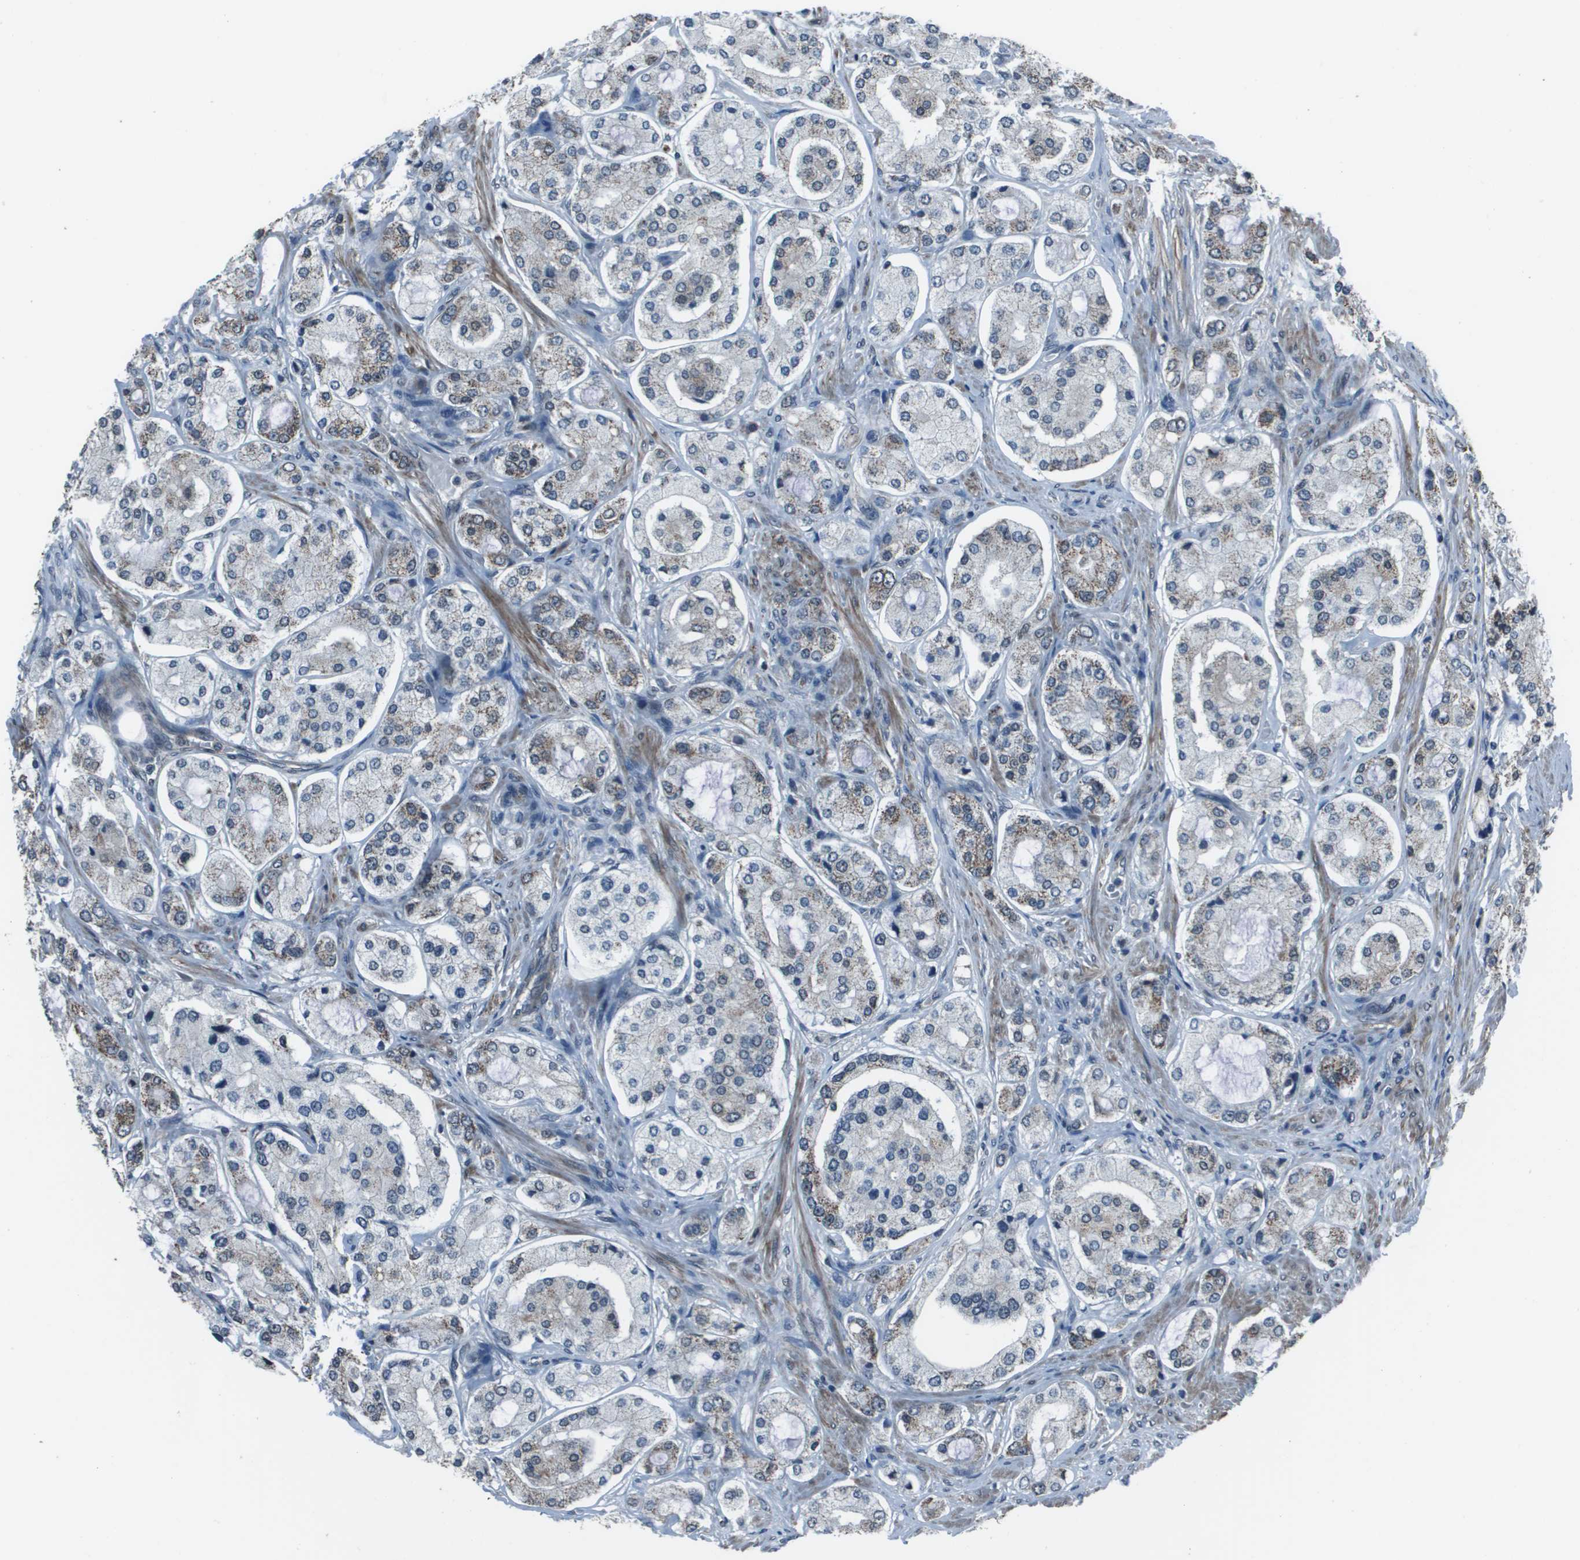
{"staining": {"intensity": "moderate", "quantity": "25%-75%", "location": "cytoplasmic/membranous"}, "tissue": "prostate cancer", "cell_type": "Tumor cells", "image_type": "cancer", "snomed": [{"axis": "morphology", "description": "Adenocarcinoma, High grade"}, {"axis": "topography", "description": "Prostate"}], "caption": "This is an image of immunohistochemistry (IHC) staining of prostate cancer, which shows moderate positivity in the cytoplasmic/membranous of tumor cells.", "gene": "PPFIA1", "patient": {"sex": "male", "age": 65}}